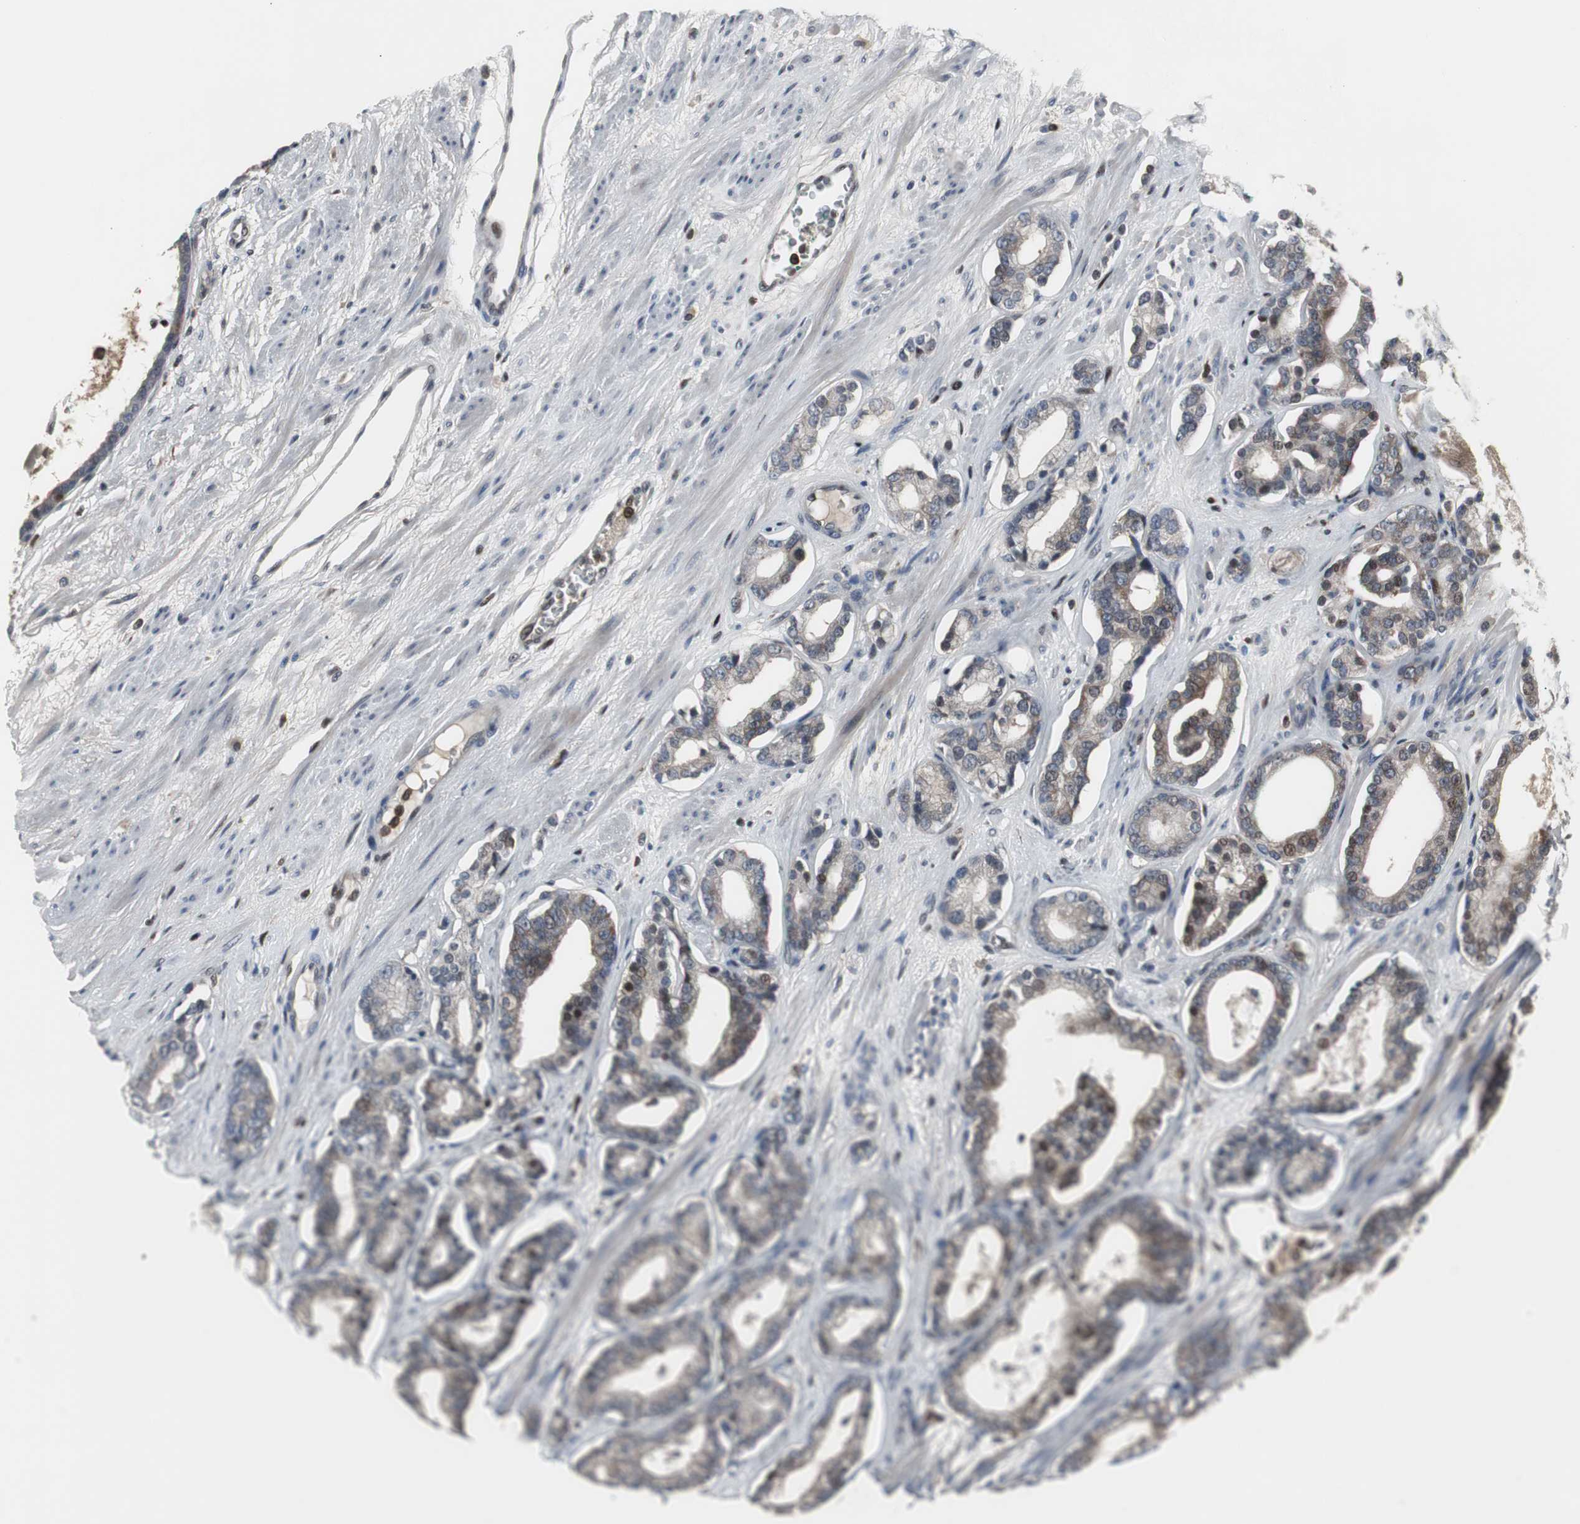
{"staining": {"intensity": "weak", "quantity": "<25%", "location": "cytoplasmic/membranous"}, "tissue": "prostate cancer", "cell_type": "Tumor cells", "image_type": "cancer", "snomed": [{"axis": "morphology", "description": "Adenocarcinoma, Low grade"}, {"axis": "topography", "description": "Prostate"}], "caption": "DAB (3,3'-diaminobenzidine) immunohistochemical staining of prostate cancer (low-grade adenocarcinoma) displays no significant staining in tumor cells. (DAB (3,3'-diaminobenzidine) IHC visualized using brightfield microscopy, high magnification).", "gene": "GRK2", "patient": {"sex": "male", "age": 63}}